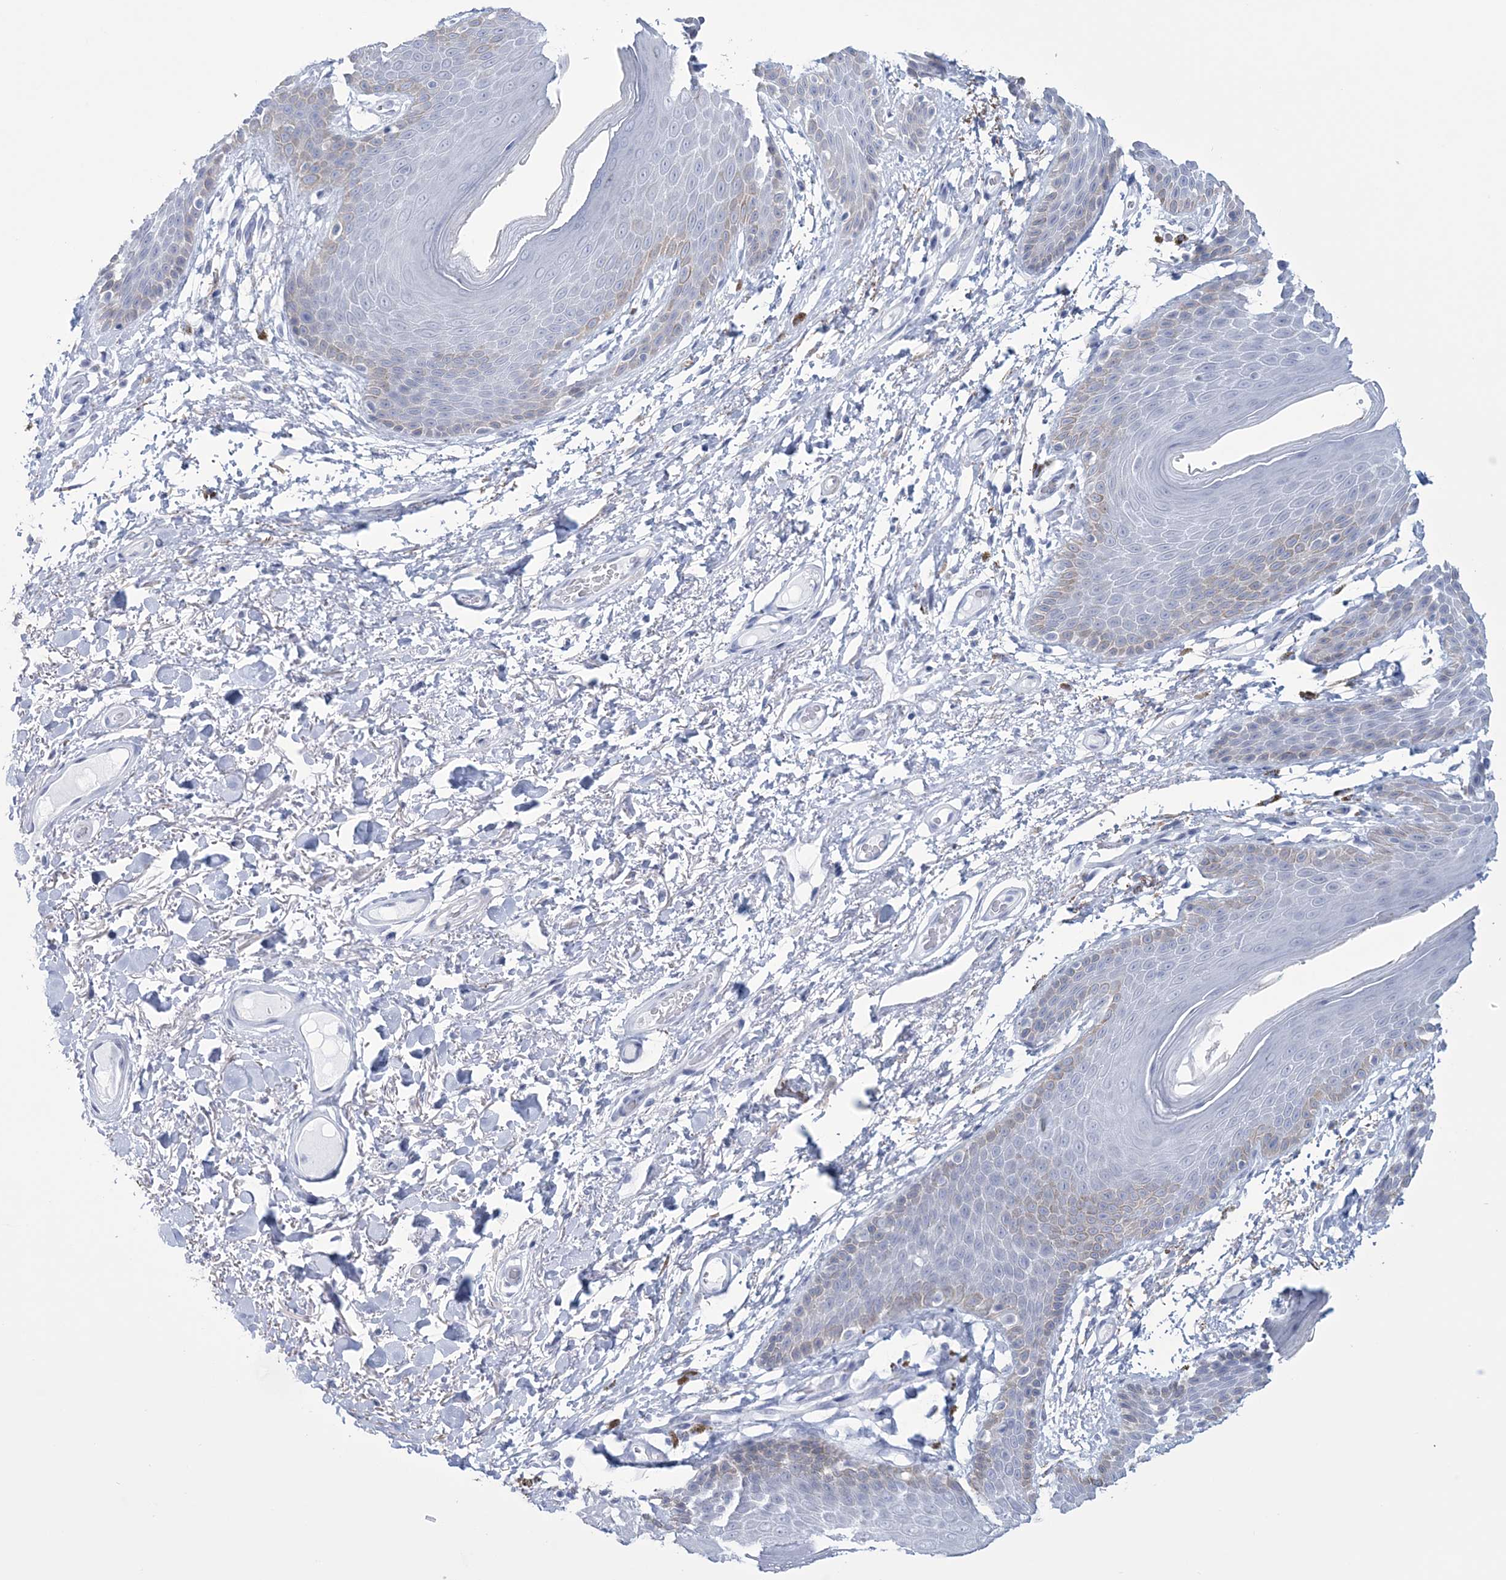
{"staining": {"intensity": "weak", "quantity": "<25%", "location": "cytoplasmic/membranous"}, "tissue": "skin", "cell_type": "Epidermal cells", "image_type": "normal", "snomed": [{"axis": "morphology", "description": "Normal tissue, NOS"}, {"axis": "topography", "description": "Anal"}], "caption": "Immunohistochemistry (IHC) photomicrograph of benign skin stained for a protein (brown), which displays no positivity in epidermal cells.", "gene": "DPCD", "patient": {"sex": "male", "age": 74}}